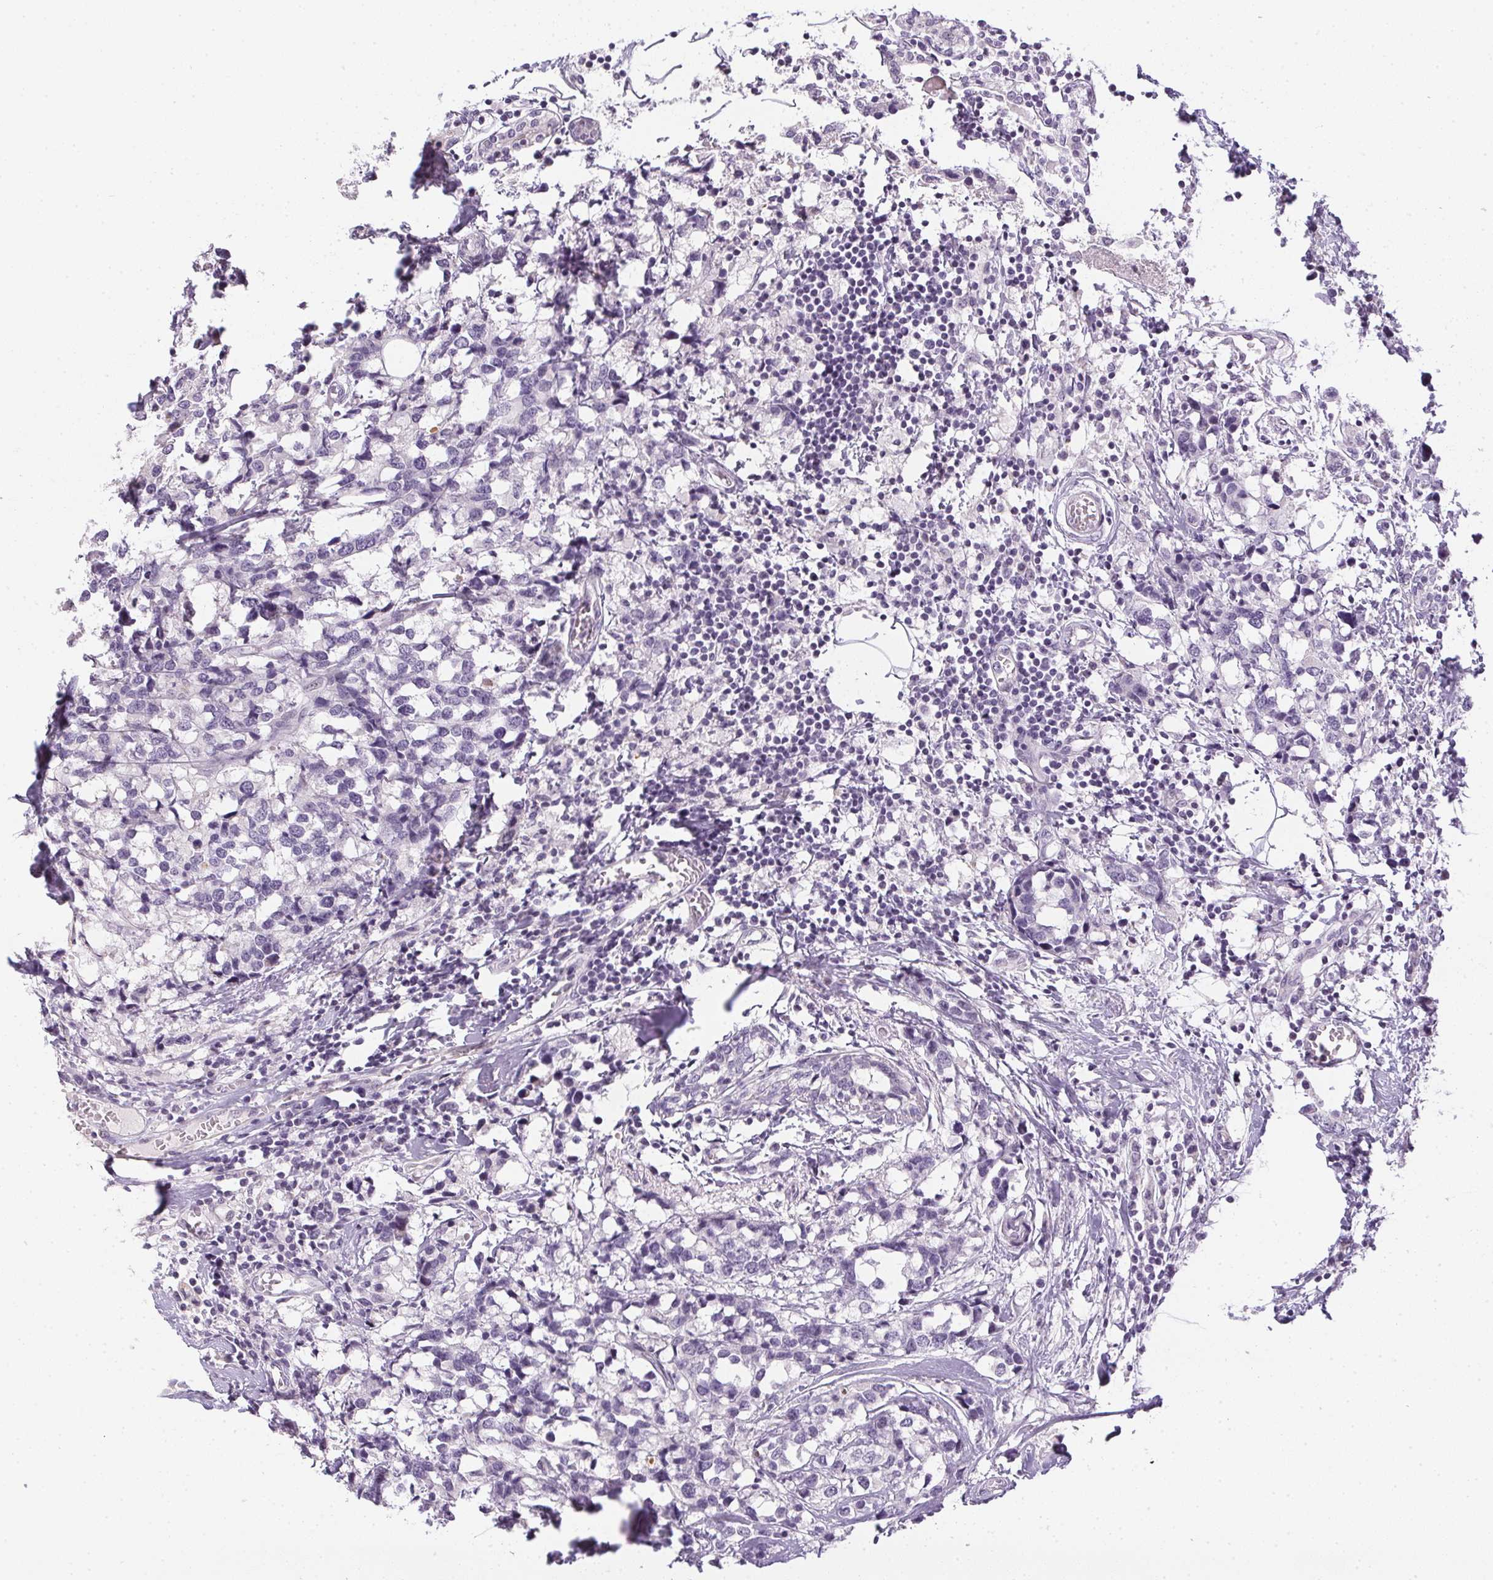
{"staining": {"intensity": "negative", "quantity": "none", "location": "none"}, "tissue": "breast cancer", "cell_type": "Tumor cells", "image_type": "cancer", "snomed": [{"axis": "morphology", "description": "Lobular carcinoma"}, {"axis": "topography", "description": "Breast"}], "caption": "An immunohistochemistry image of breast lobular carcinoma is shown. There is no staining in tumor cells of breast lobular carcinoma.", "gene": "GSDMC", "patient": {"sex": "female", "age": 59}}